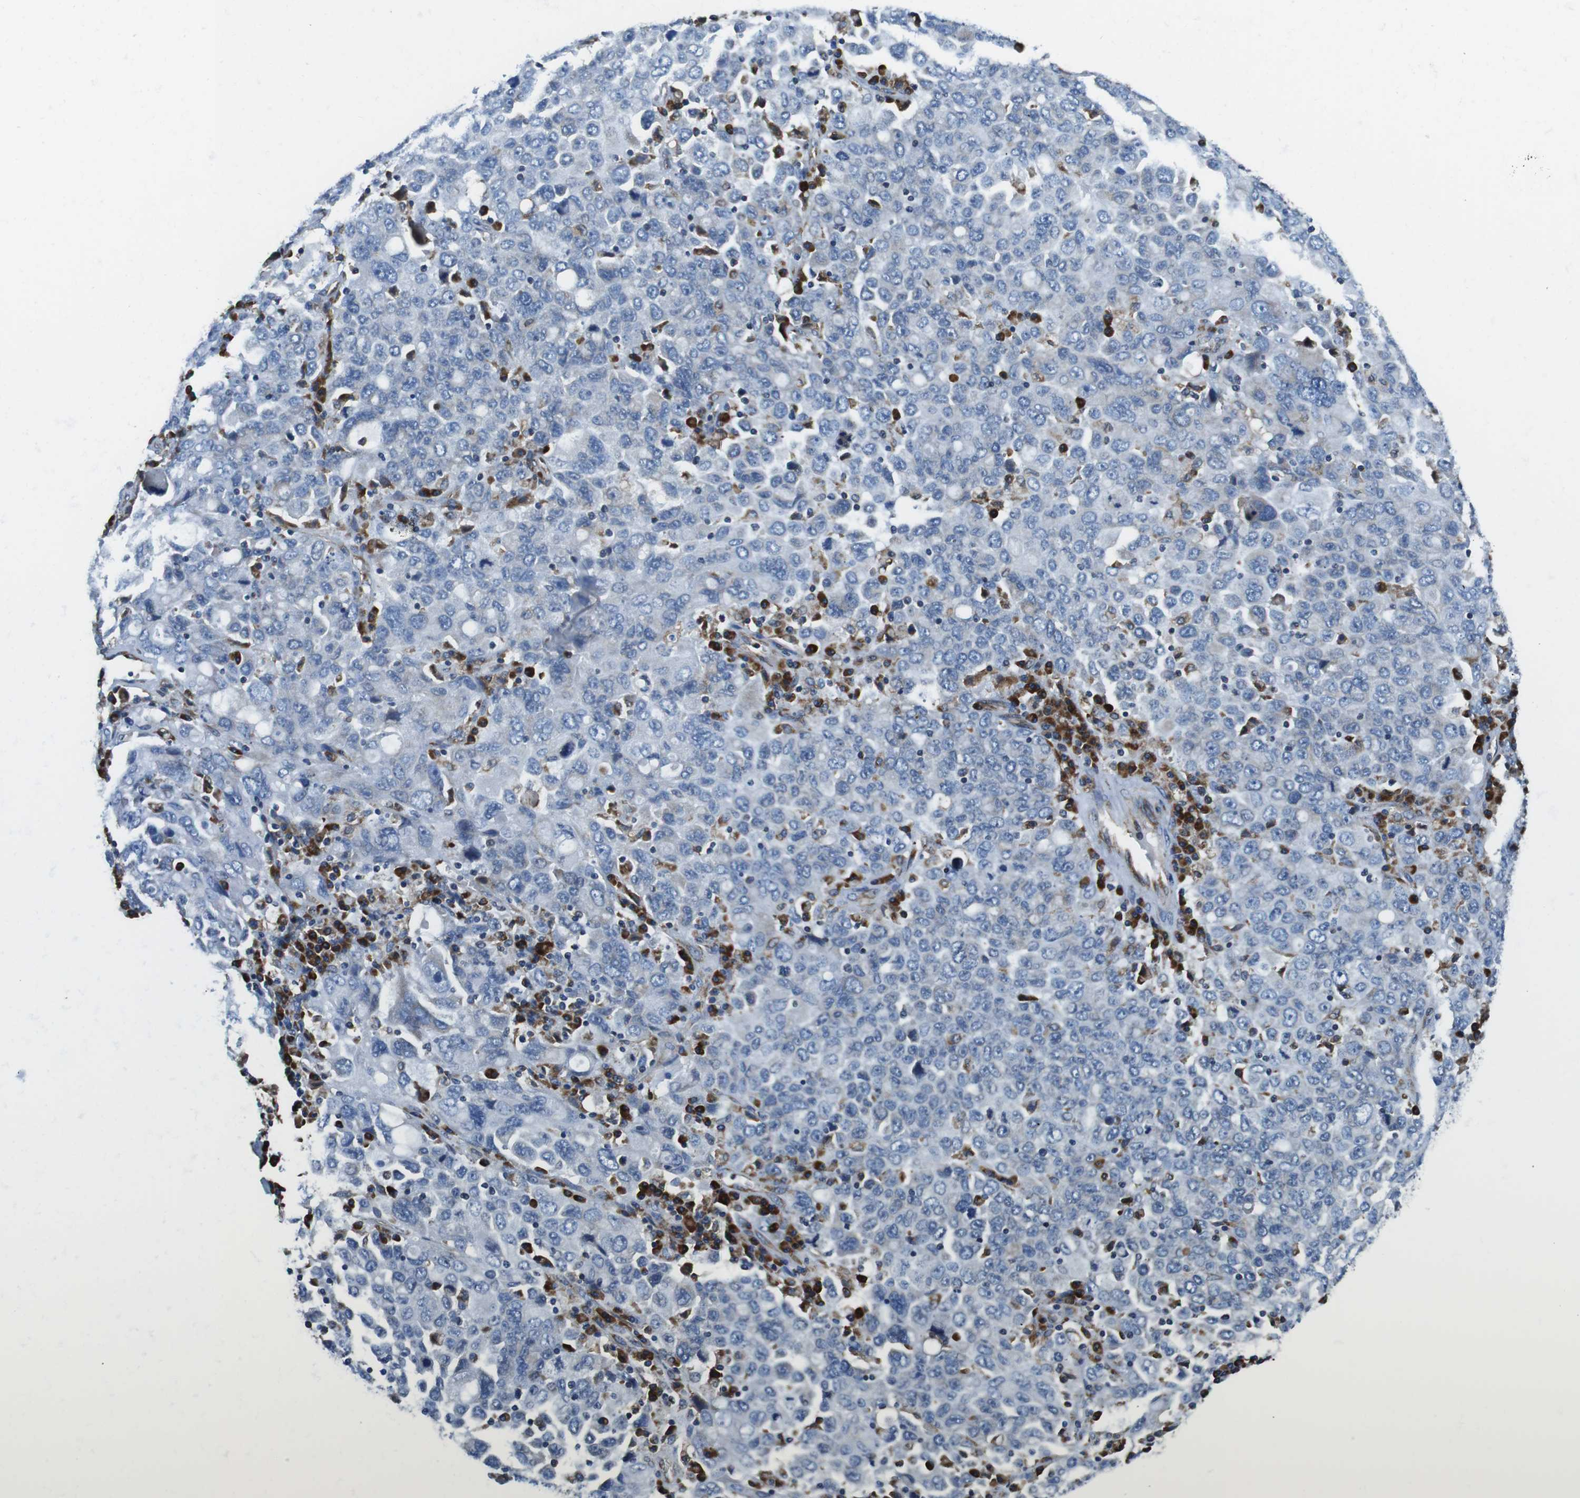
{"staining": {"intensity": "negative", "quantity": "none", "location": "none"}, "tissue": "ovarian cancer", "cell_type": "Tumor cells", "image_type": "cancer", "snomed": [{"axis": "morphology", "description": "Carcinoma, endometroid"}, {"axis": "topography", "description": "Ovary"}], "caption": "This is an immunohistochemistry histopathology image of human ovarian cancer (endometroid carcinoma). There is no positivity in tumor cells.", "gene": "UGGT1", "patient": {"sex": "female", "age": 62}}